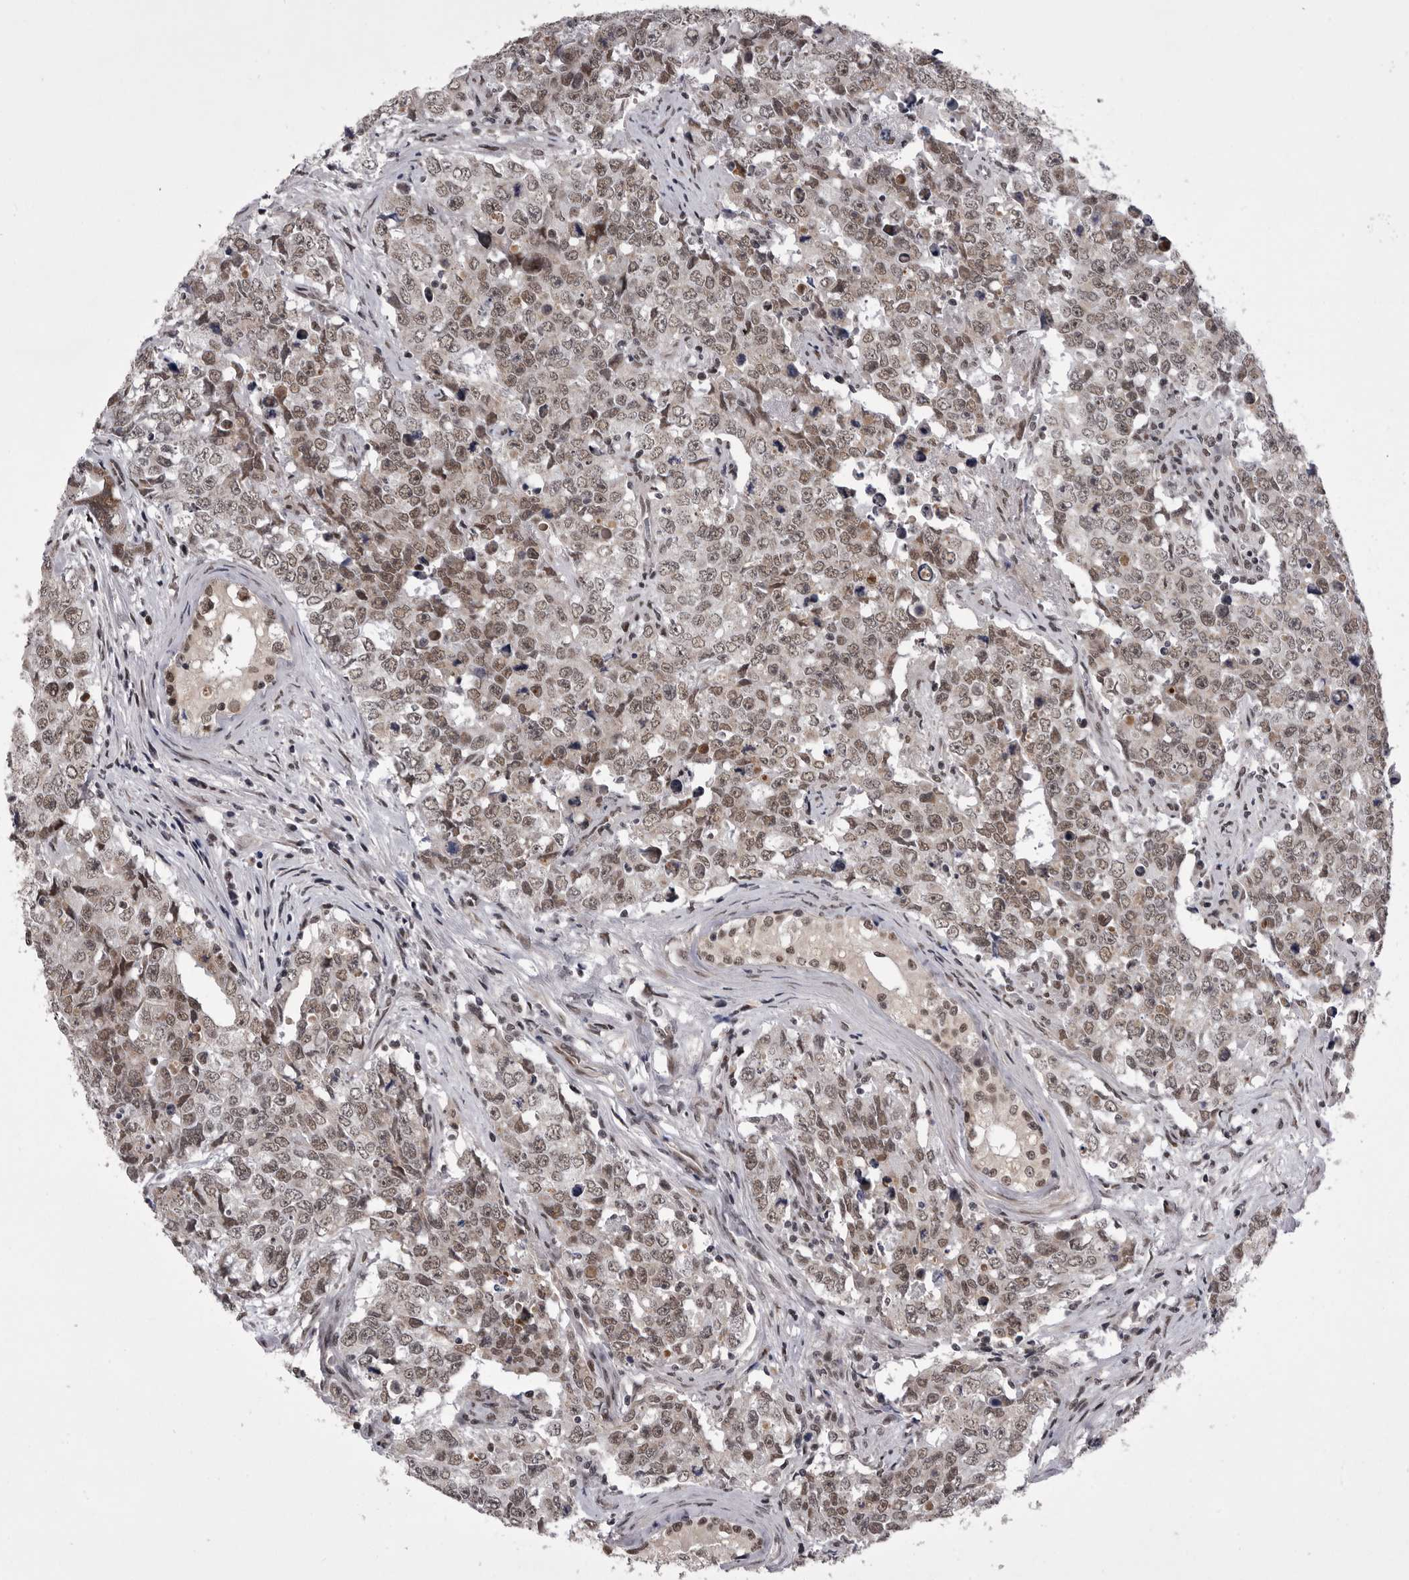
{"staining": {"intensity": "weak", "quantity": "25%-75%", "location": "nuclear"}, "tissue": "testis cancer", "cell_type": "Tumor cells", "image_type": "cancer", "snomed": [{"axis": "morphology", "description": "Carcinoma, Embryonal, NOS"}, {"axis": "topography", "description": "Testis"}], "caption": "IHC (DAB) staining of human testis embryonal carcinoma shows weak nuclear protein expression in about 25%-75% of tumor cells.", "gene": "PRPF3", "patient": {"sex": "male", "age": 28}}